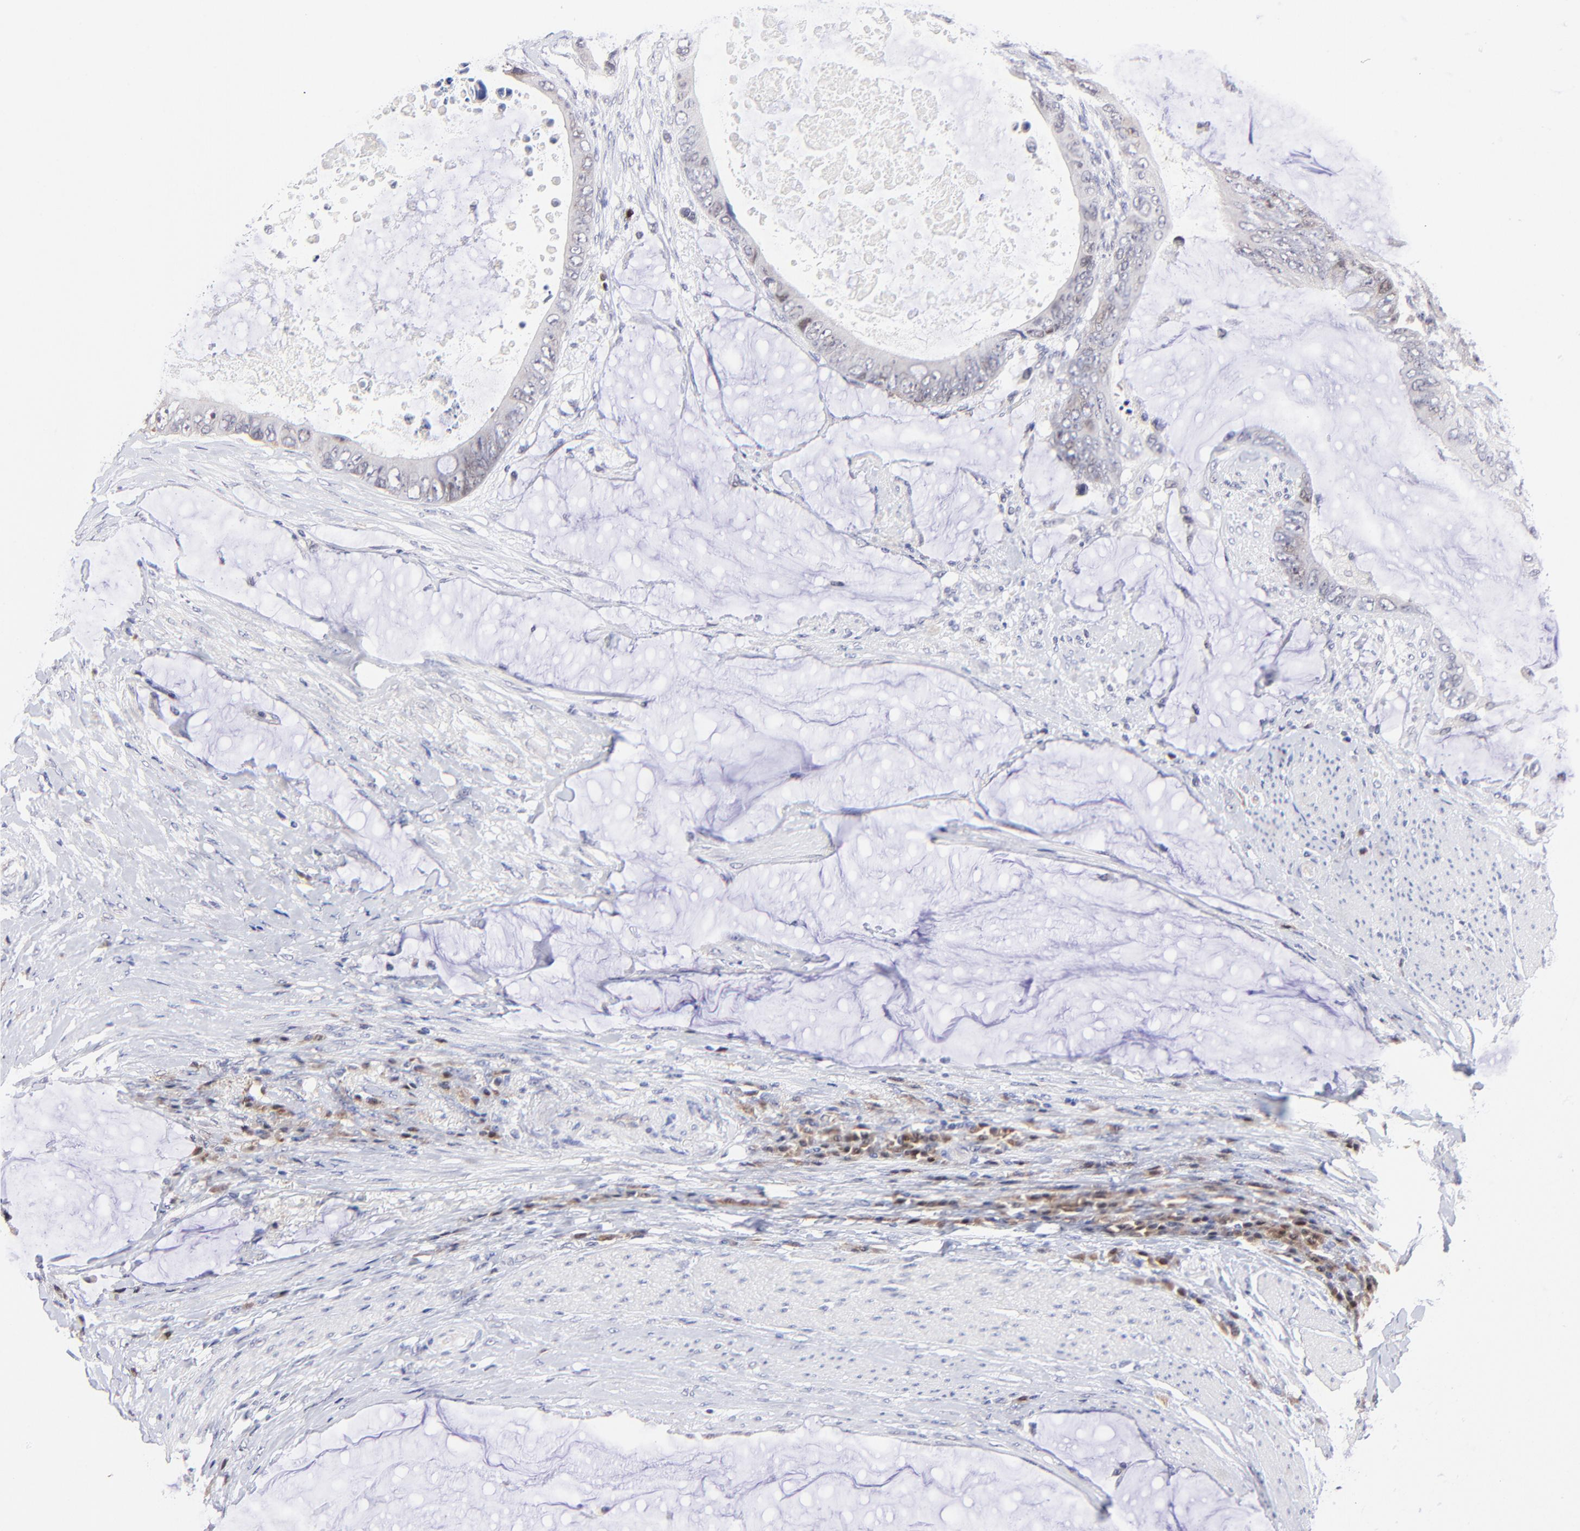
{"staining": {"intensity": "moderate", "quantity": "<25%", "location": "nuclear"}, "tissue": "colorectal cancer", "cell_type": "Tumor cells", "image_type": "cancer", "snomed": [{"axis": "morphology", "description": "Normal tissue, NOS"}, {"axis": "morphology", "description": "Adenocarcinoma, NOS"}, {"axis": "topography", "description": "Rectum"}, {"axis": "topography", "description": "Peripheral nerve tissue"}], "caption": "Protein staining of colorectal cancer (adenocarcinoma) tissue reveals moderate nuclear staining in approximately <25% of tumor cells. The staining was performed using DAB, with brown indicating positive protein expression. Nuclei are stained blue with hematoxylin.", "gene": "ZNF155", "patient": {"sex": "female", "age": 77}}